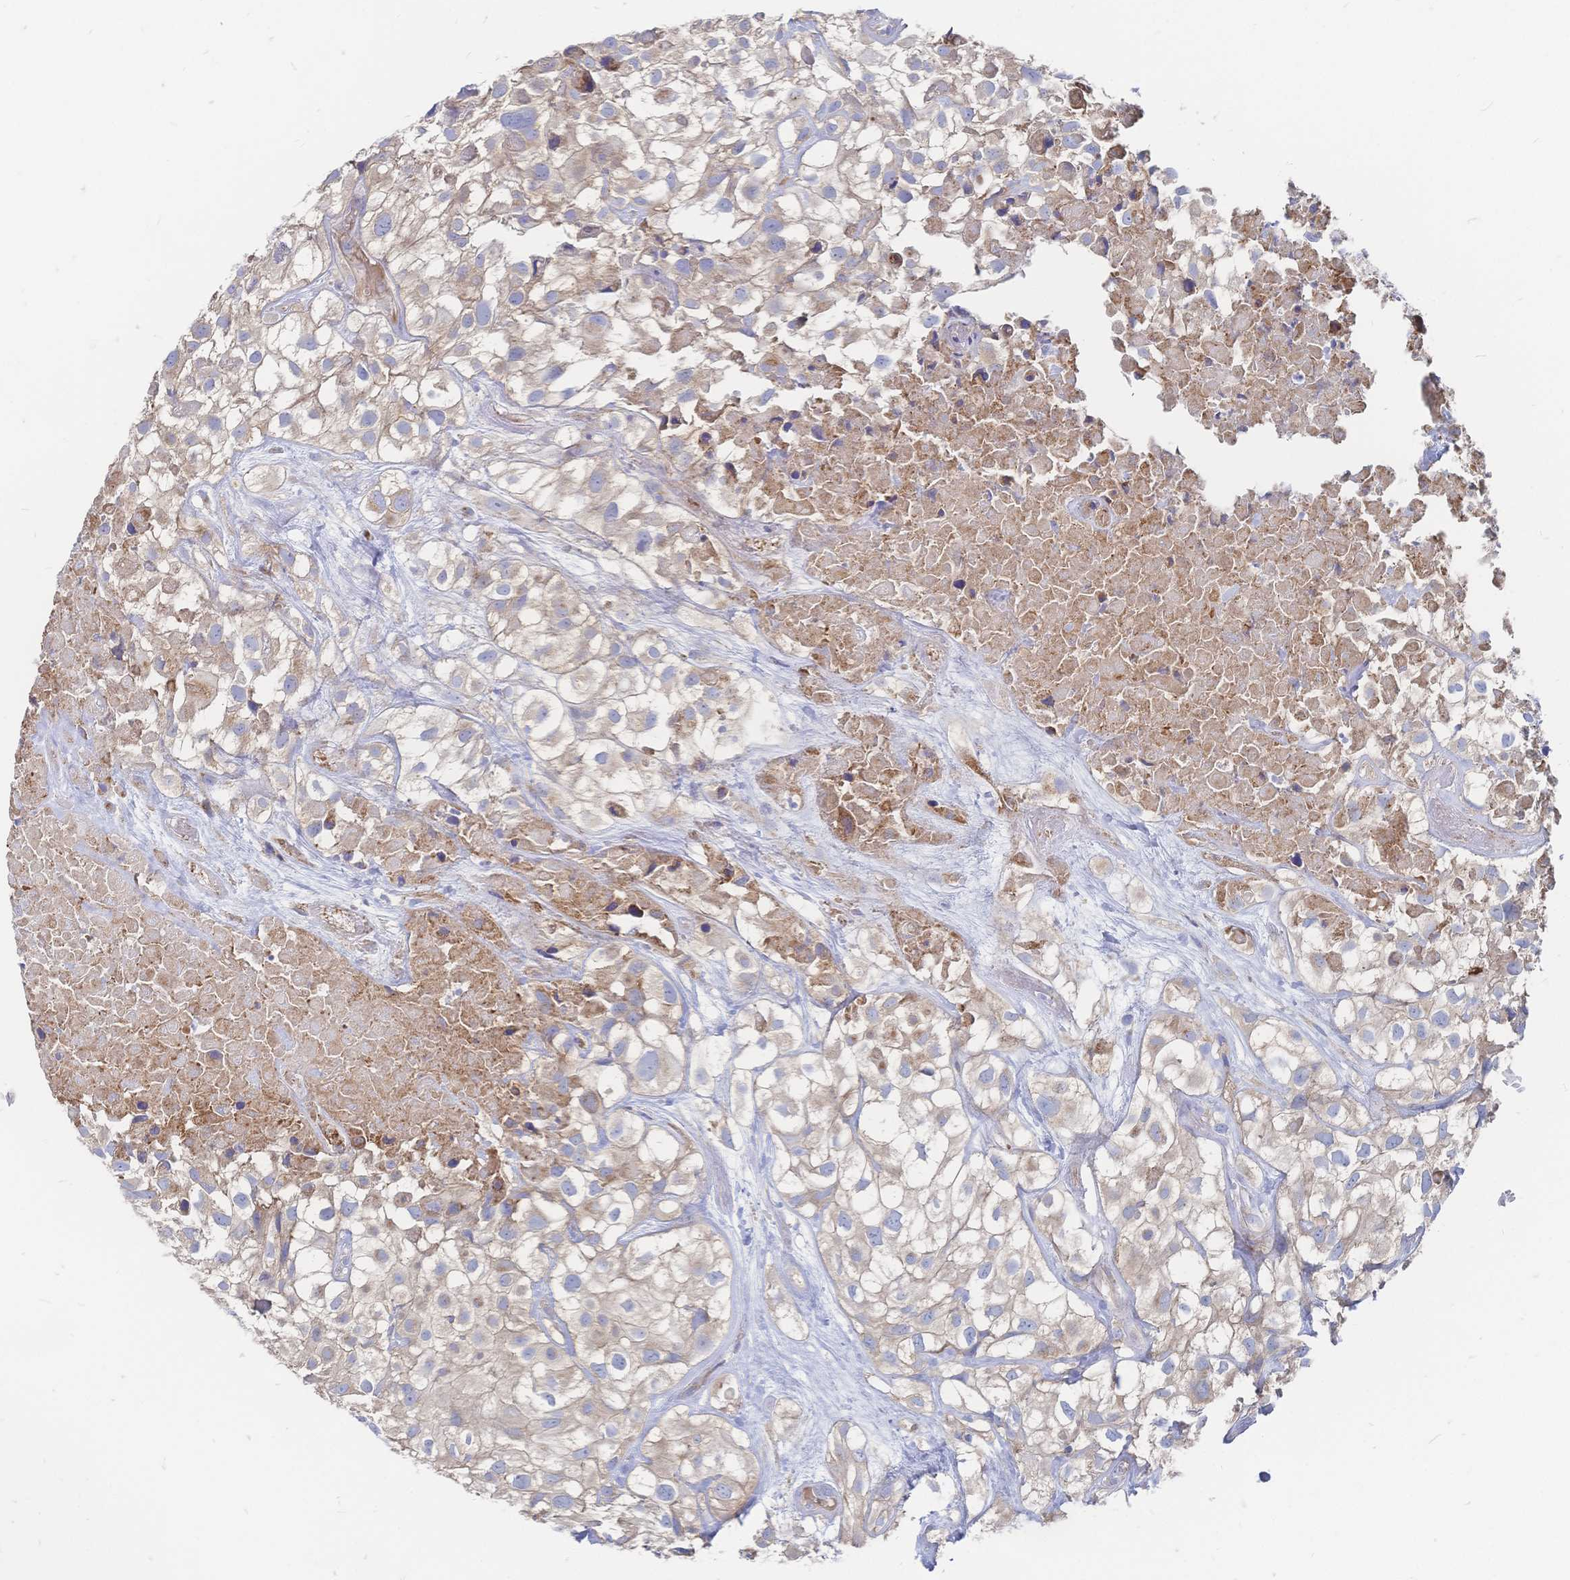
{"staining": {"intensity": "weak", "quantity": ">75%", "location": "cytoplasmic/membranous"}, "tissue": "urothelial cancer", "cell_type": "Tumor cells", "image_type": "cancer", "snomed": [{"axis": "morphology", "description": "Urothelial carcinoma, High grade"}, {"axis": "topography", "description": "Urinary bladder"}], "caption": "Protein expression analysis of high-grade urothelial carcinoma displays weak cytoplasmic/membranous positivity in about >75% of tumor cells.", "gene": "SORBS1", "patient": {"sex": "male", "age": 56}}